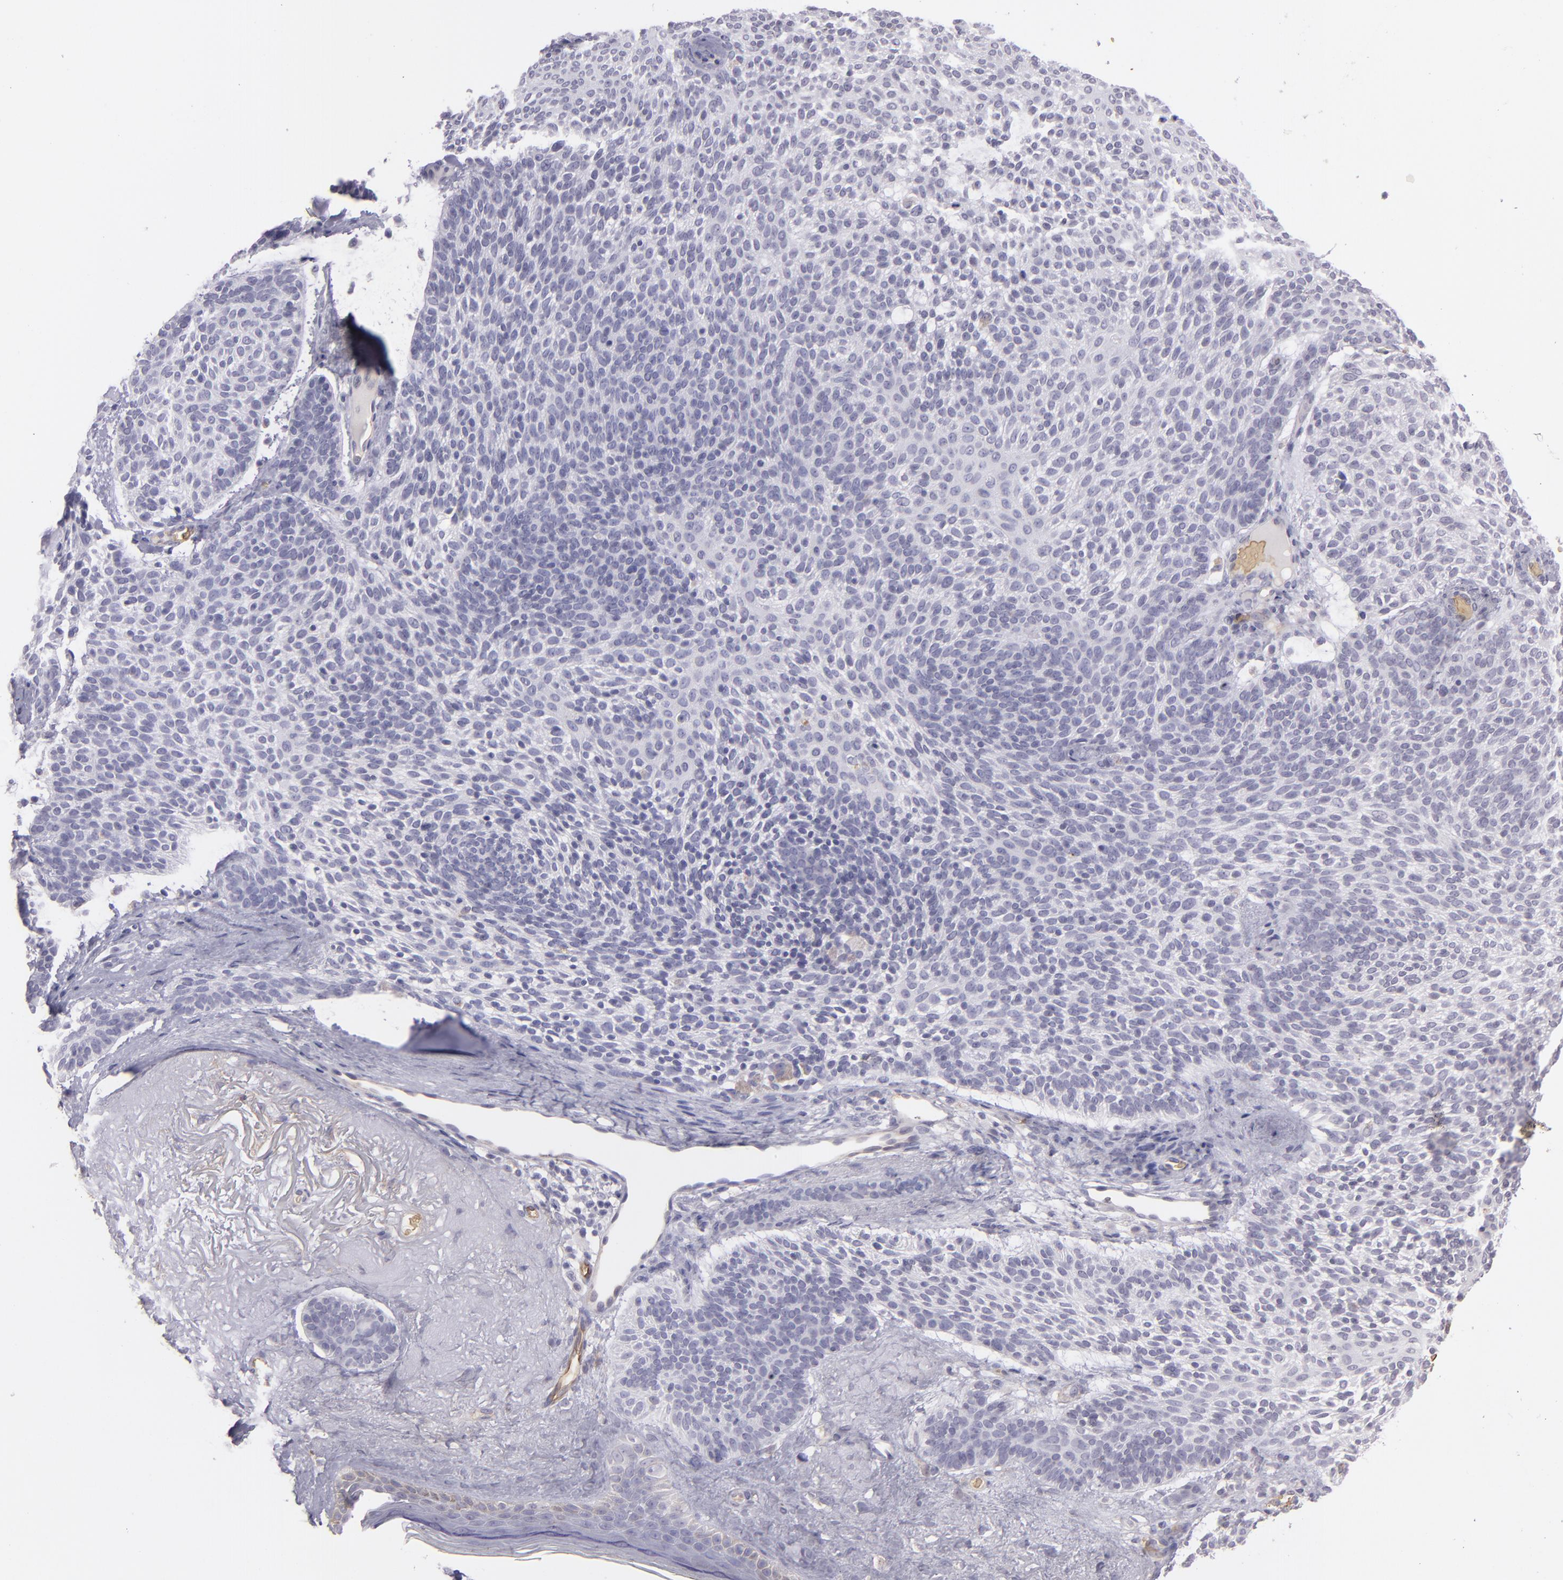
{"staining": {"intensity": "negative", "quantity": "none", "location": "none"}, "tissue": "skin cancer", "cell_type": "Tumor cells", "image_type": "cancer", "snomed": [{"axis": "morphology", "description": "Normal tissue, NOS"}, {"axis": "morphology", "description": "Basal cell carcinoma"}, {"axis": "topography", "description": "Skin"}], "caption": "Tumor cells show no significant expression in skin cancer.", "gene": "ACE", "patient": {"sex": "female", "age": 70}}